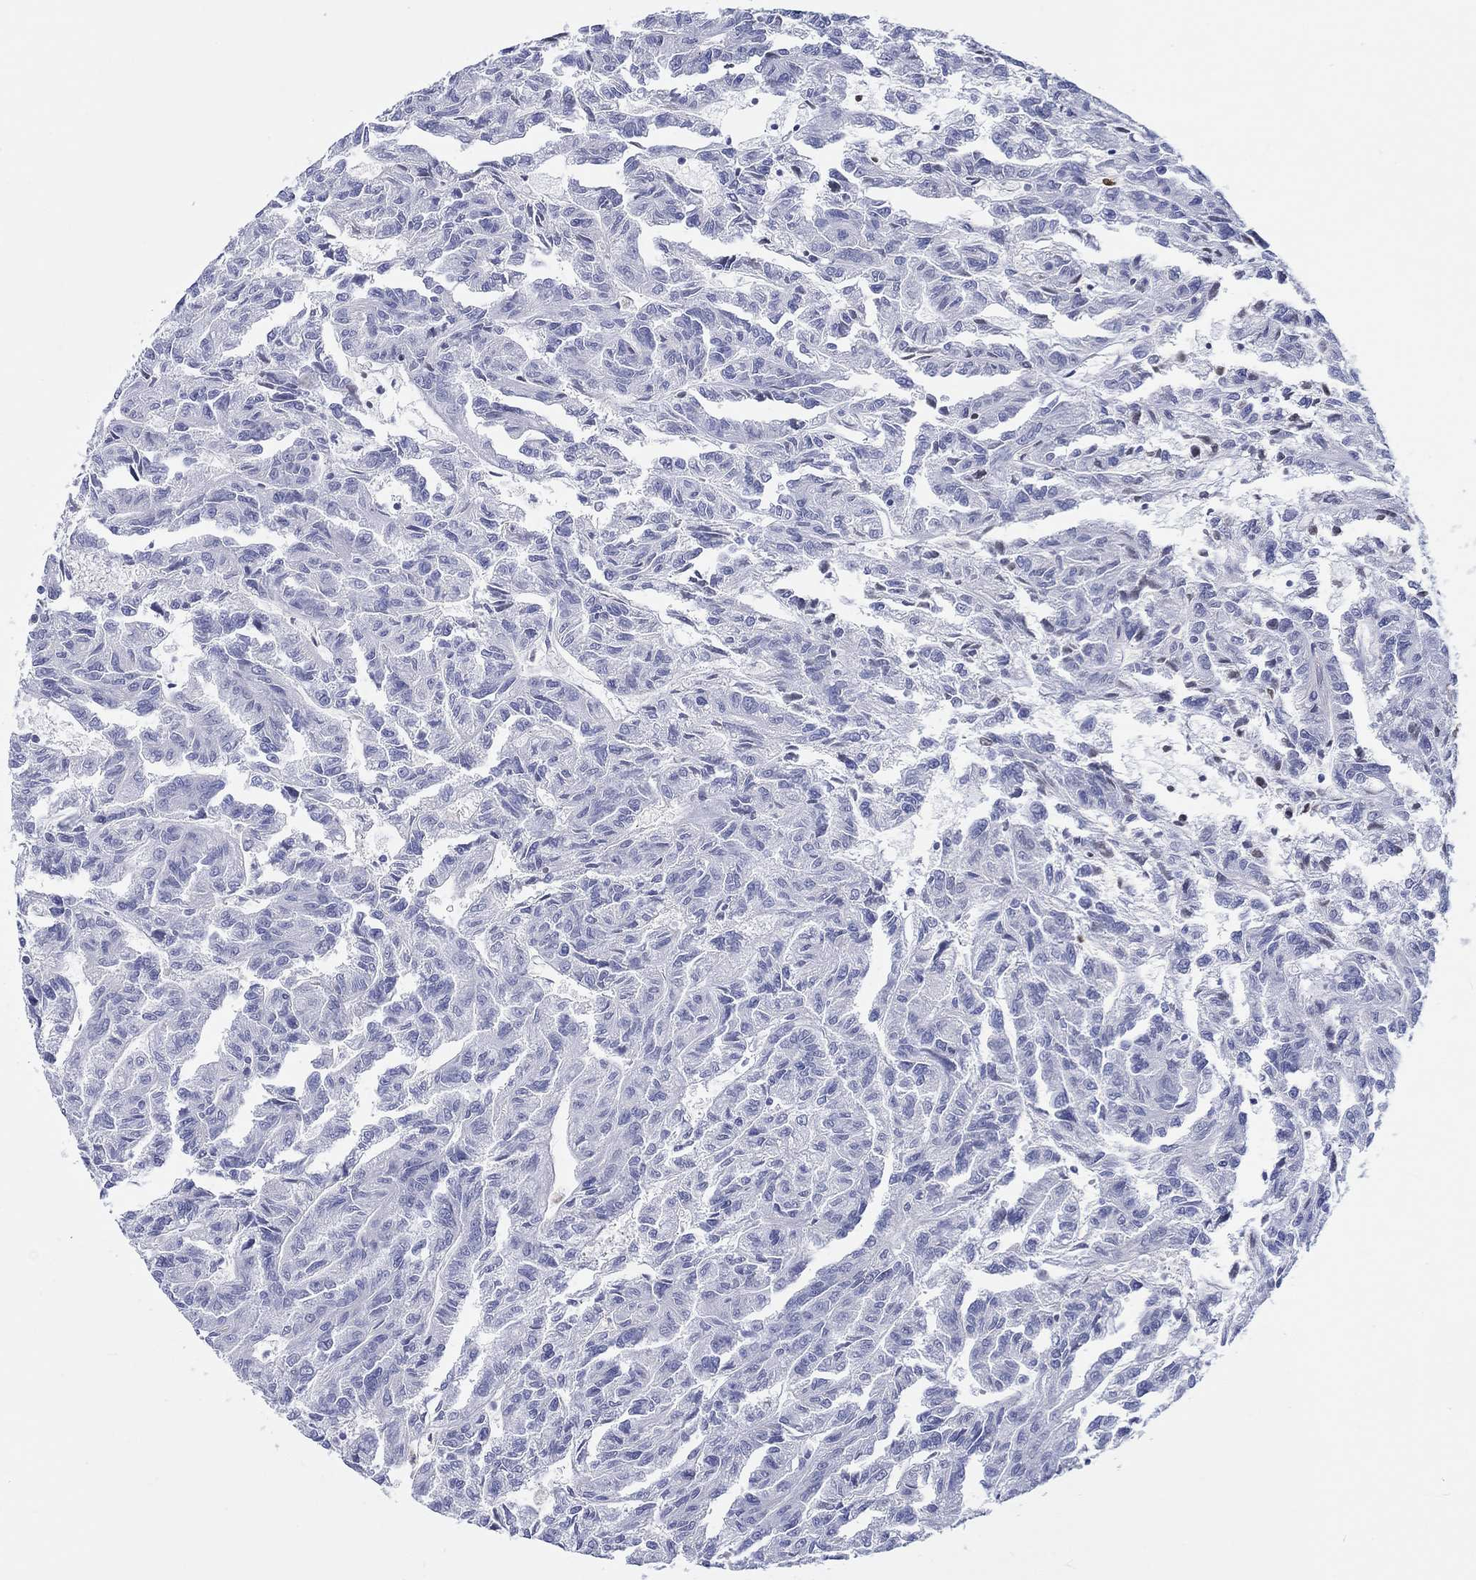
{"staining": {"intensity": "negative", "quantity": "none", "location": "none"}, "tissue": "renal cancer", "cell_type": "Tumor cells", "image_type": "cancer", "snomed": [{"axis": "morphology", "description": "Adenocarcinoma, NOS"}, {"axis": "topography", "description": "Kidney"}], "caption": "This micrograph is of renal adenocarcinoma stained with IHC to label a protein in brown with the nuclei are counter-stained blue. There is no positivity in tumor cells.", "gene": "CDY2B", "patient": {"sex": "male", "age": 79}}